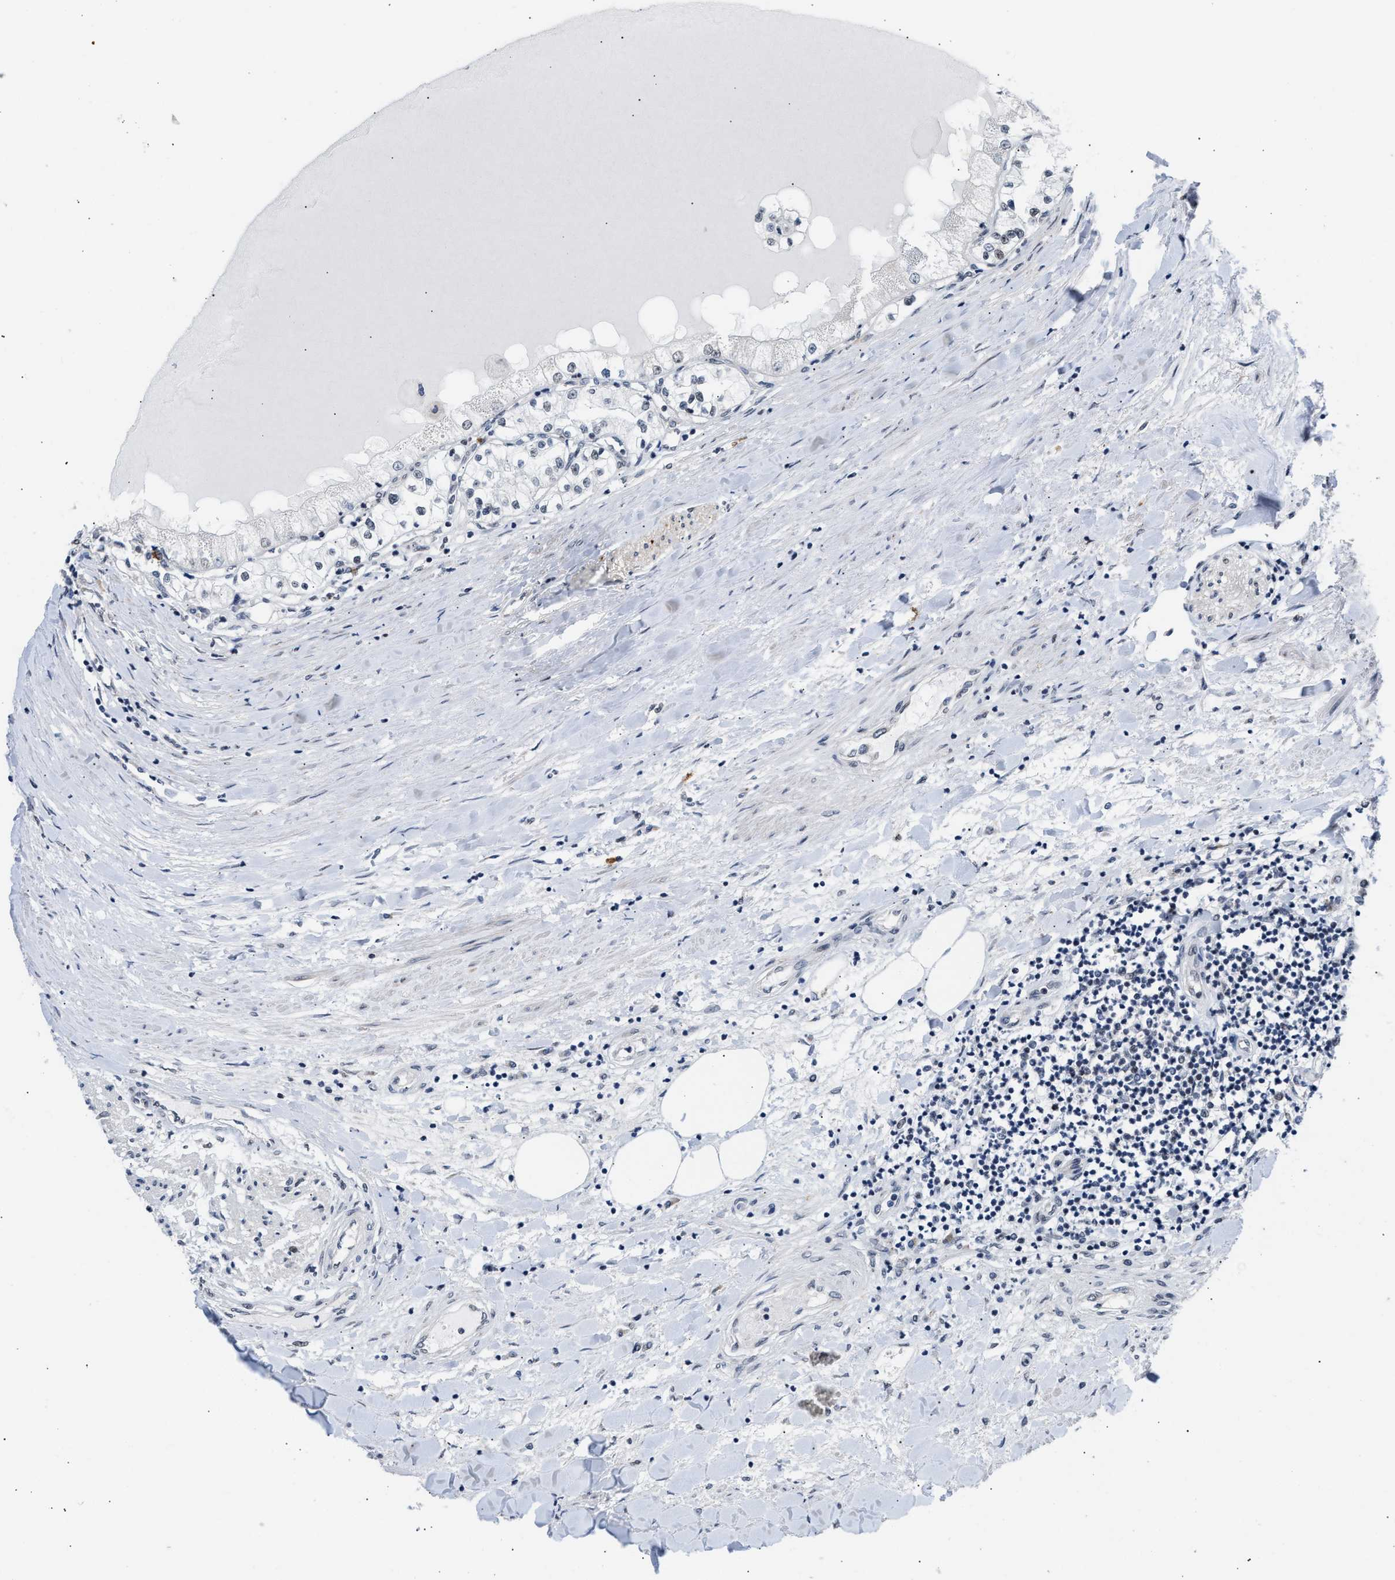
{"staining": {"intensity": "negative", "quantity": "none", "location": "none"}, "tissue": "renal cancer", "cell_type": "Tumor cells", "image_type": "cancer", "snomed": [{"axis": "morphology", "description": "Adenocarcinoma, NOS"}, {"axis": "topography", "description": "Kidney"}], "caption": "Tumor cells are negative for protein expression in human renal cancer (adenocarcinoma).", "gene": "TXNRD3", "patient": {"sex": "male", "age": 68}}